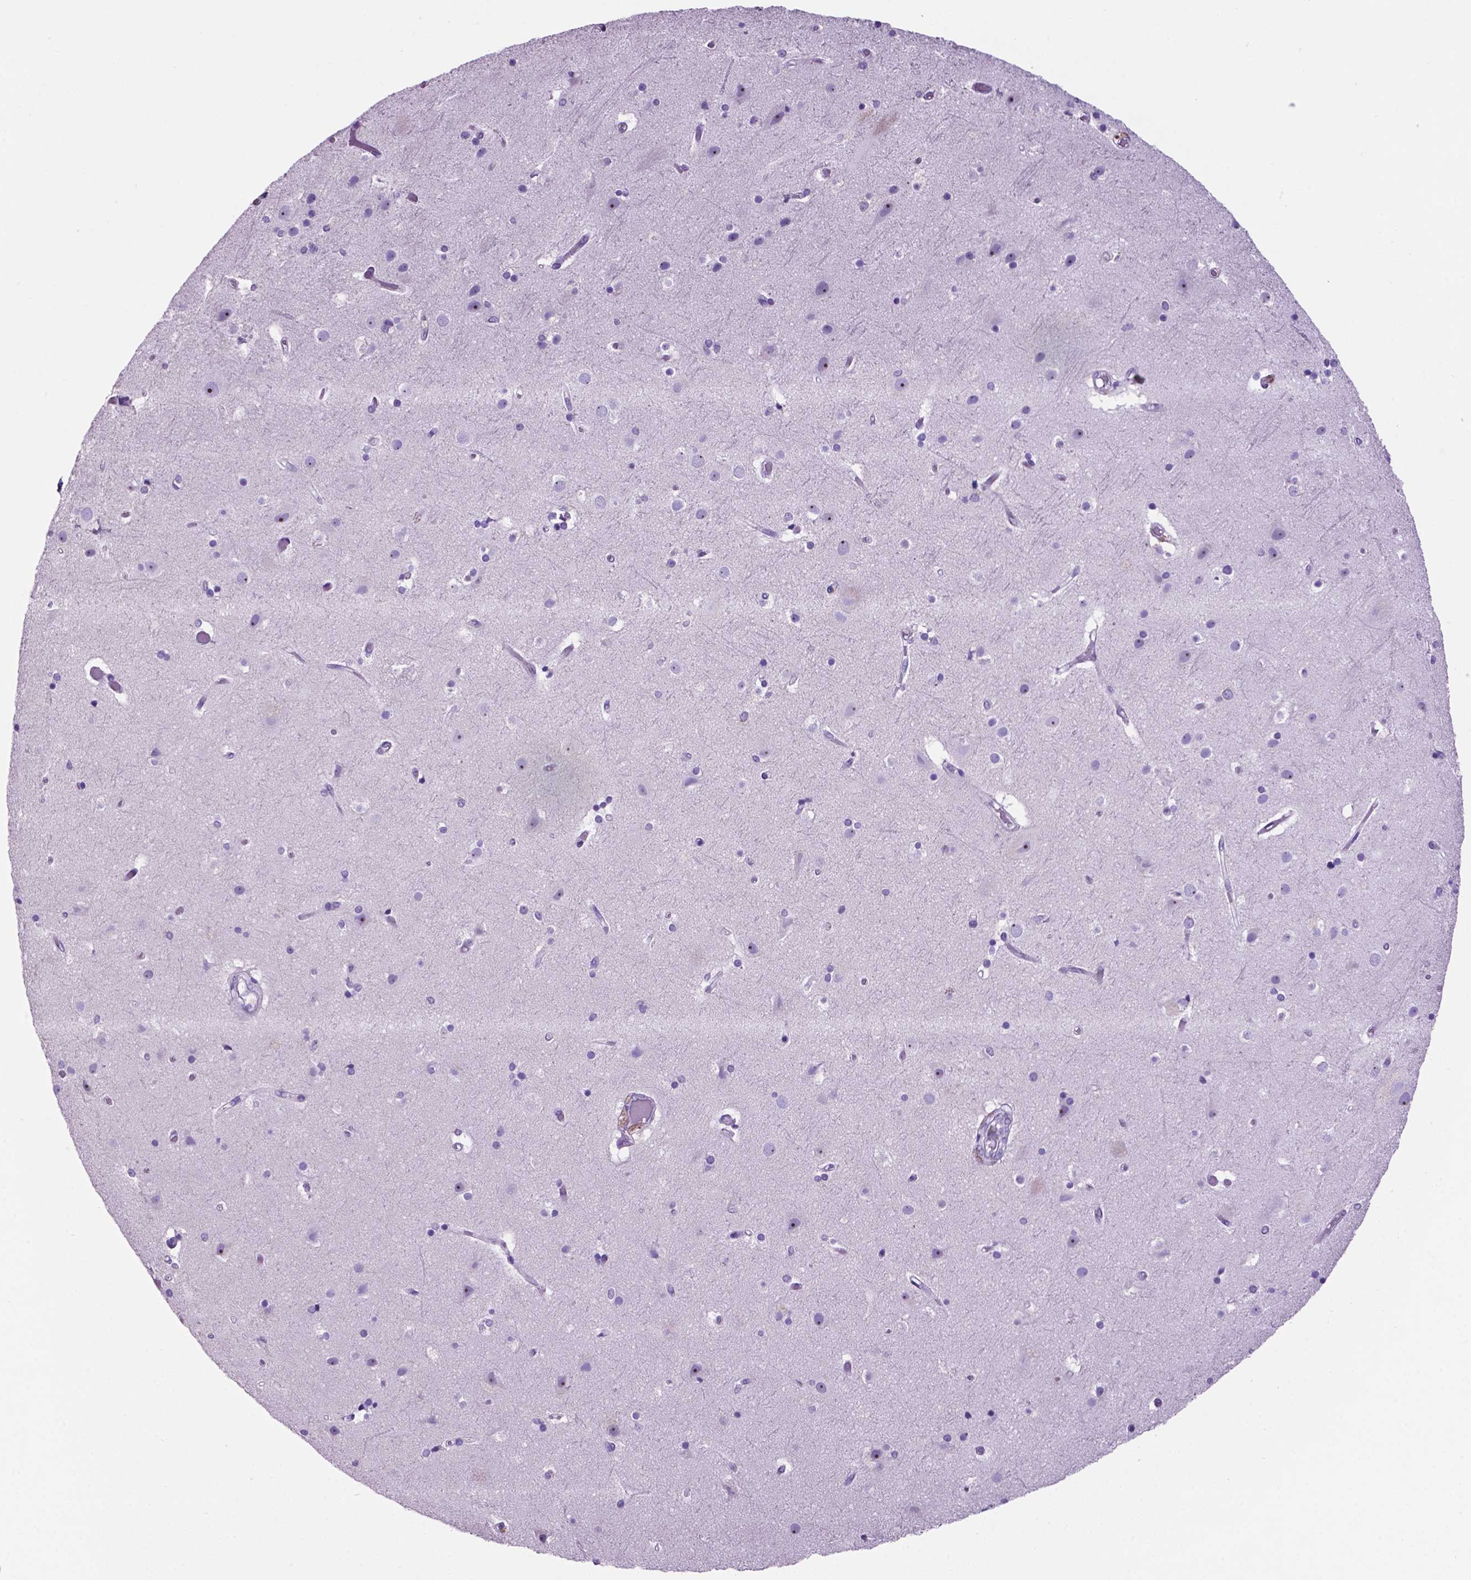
{"staining": {"intensity": "negative", "quantity": "none", "location": "none"}, "tissue": "cerebral cortex", "cell_type": "Endothelial cells", "image_type": "normal", "snomed": [{"axis": "morphology", "description": "Normal tissue, NOS"}, {"axis": "topography", "description": "Cerebral cortex"}], "caption": "Immunohistochemistry (IHC) photomicrograph of benign human cerebral cortex stained for a protein (brown), which exhibits no expression in endothelial cells.", "gene": "SPDYA", "patient": {"sex": "female", "age": 52}}